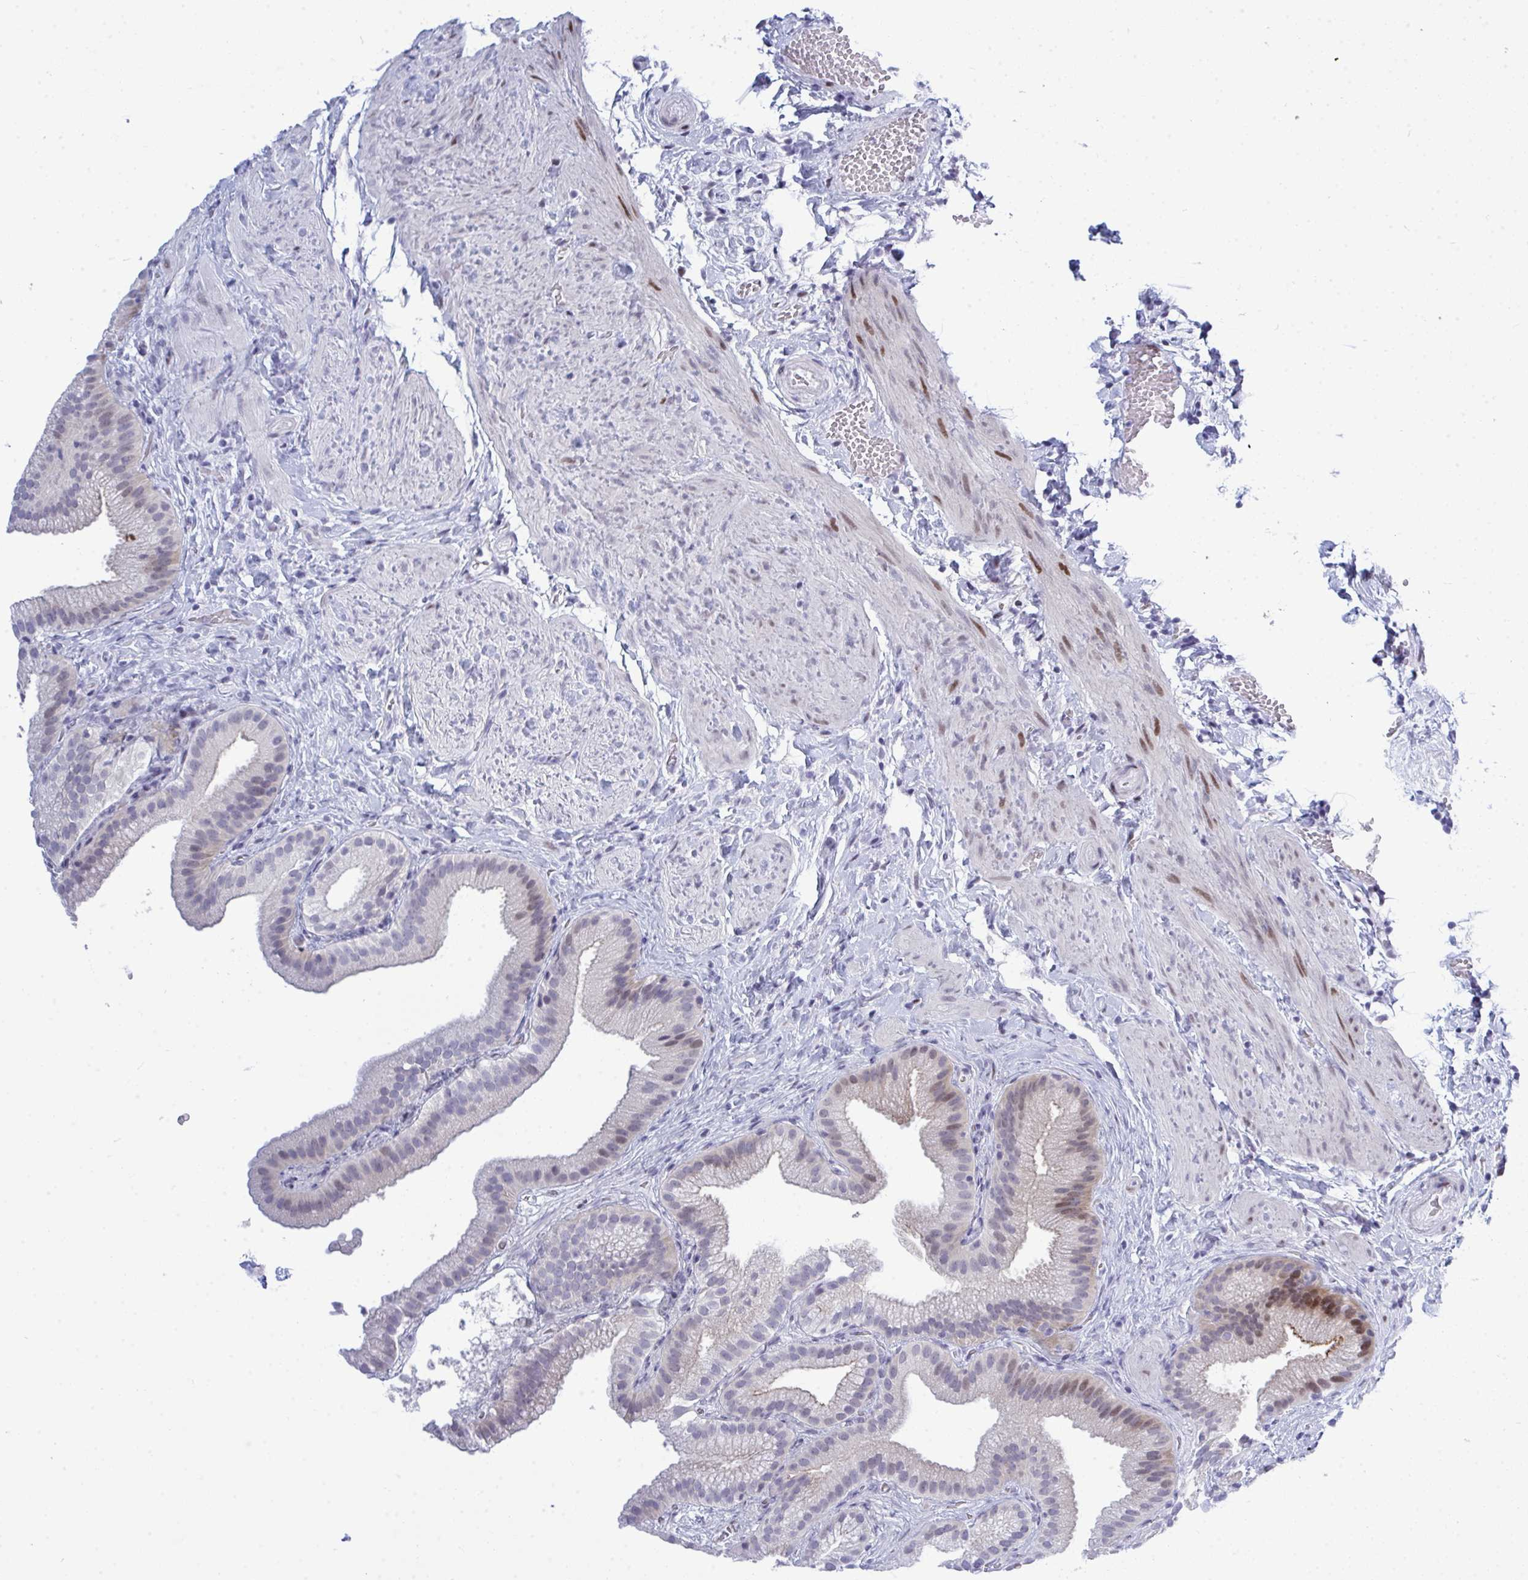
{"staining": {"intensity": "moderate", "quantity": "<25%", "location": "nuclear"}, "tissue": "gallbladder", "cell_type": "Glandular cells", "image_type": "normal", "snomed": [{"axis": "morphology", "description": "Normal tissue, NOS"}, {"axis": "topography", "description": "Gallbladder"}], "caption": "This histopathology image exhibits IHC staining of benign gallbladder, with low moderate nuclear staining in about <25% of glandular cells.", "gene": "TAB1", "patient": {"sex": "female", "age": 63}}